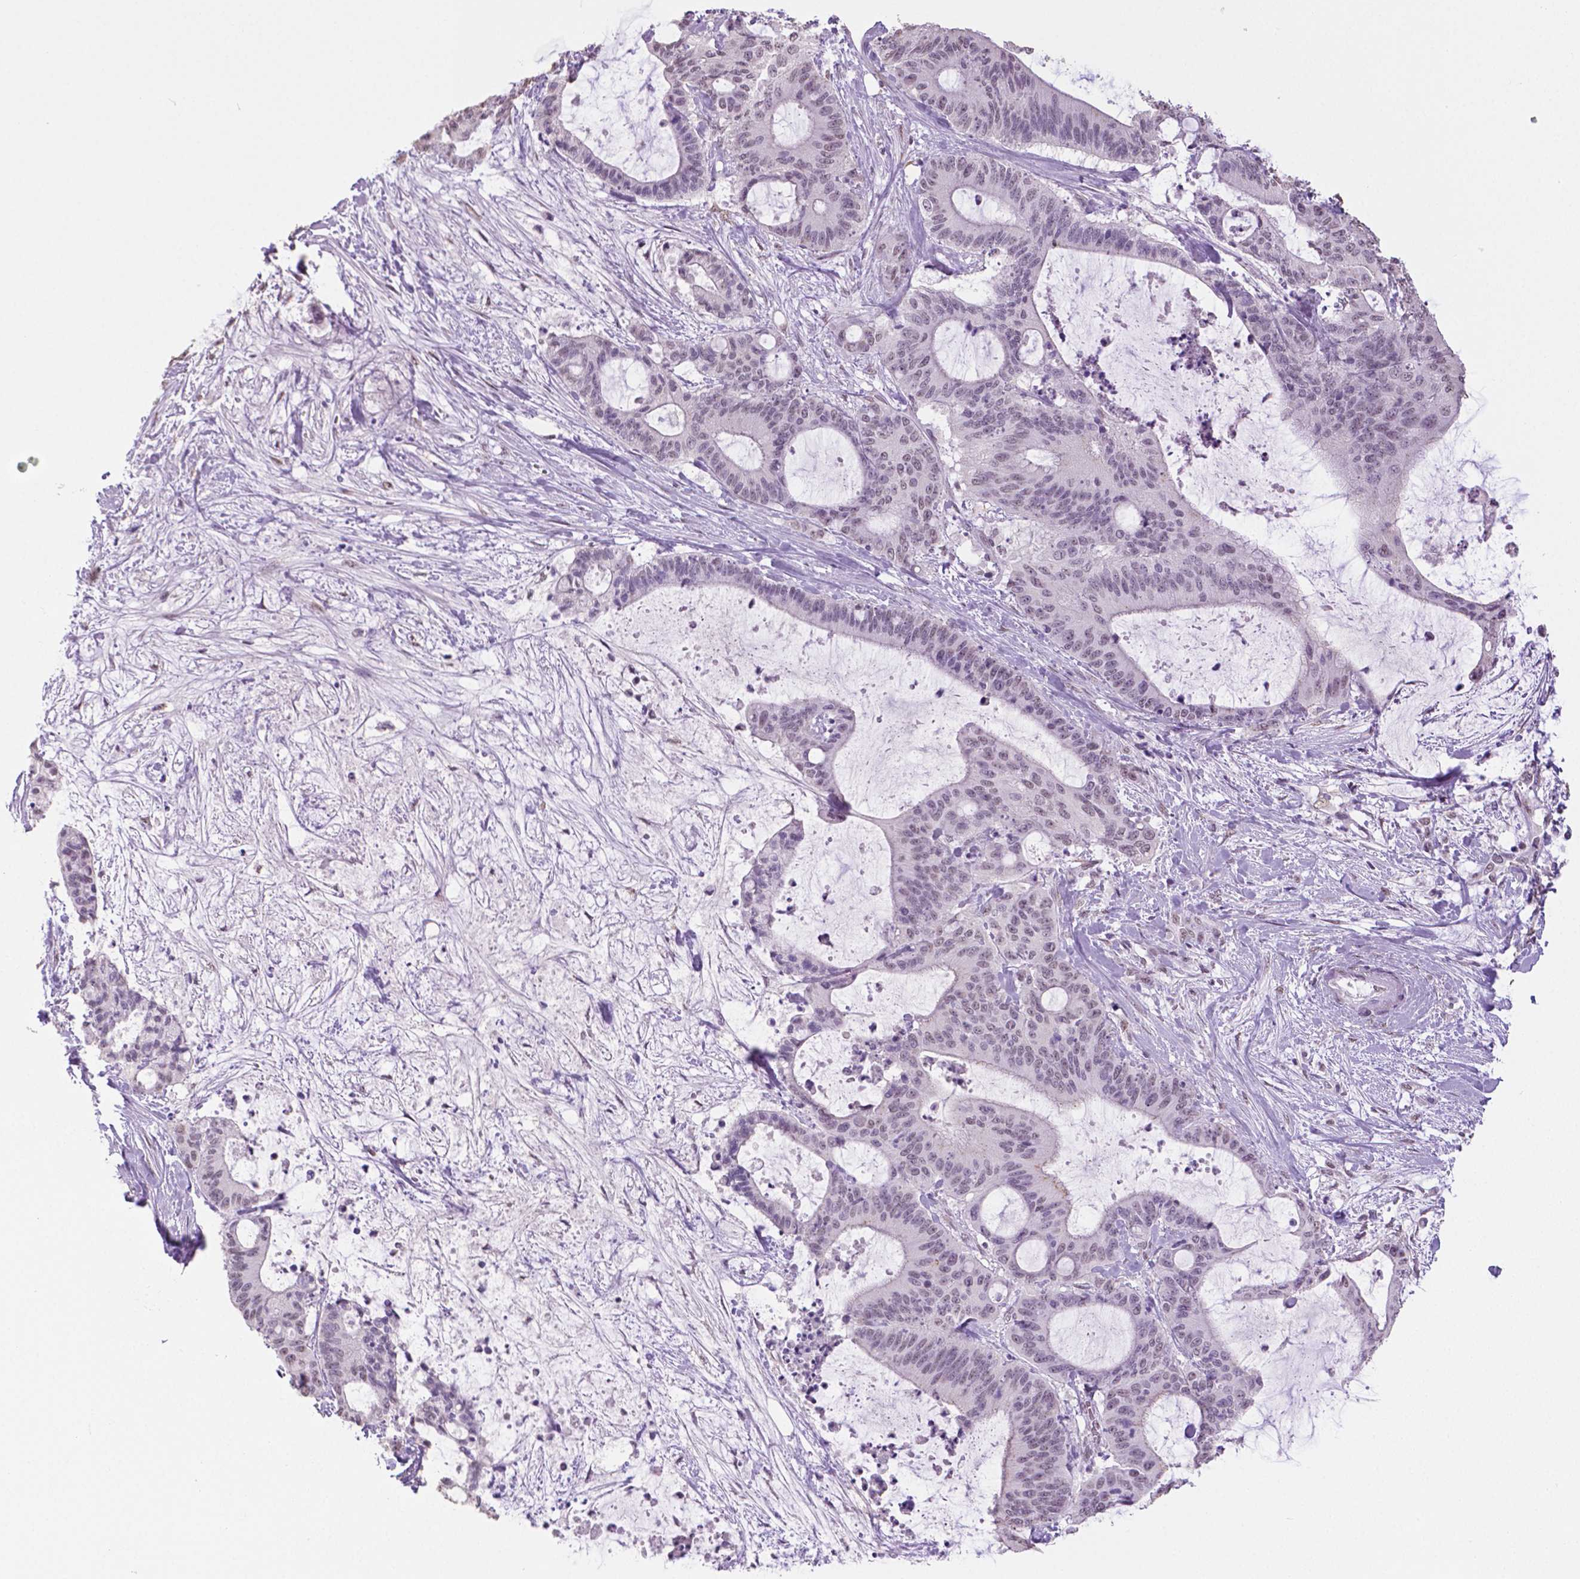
{"staining": {"intensity": "negative", "quantity": "none", "location": "none"}, "tissue": "liver cancer", "cell_type": "Tumor cells", "image_type": "cancer", "snomed": [{"axis": "morphology", "description": "Cholangiocarcinoma"}, {"axis": "topography", "description": "Liver"}], "caption": "Immunohistochemical staining of human liver cholangiocarcinoma reveals no significant staining in tumor cells.", "gene": "IGF2BP1", "patient": {"sex": "female", "age": 73}}